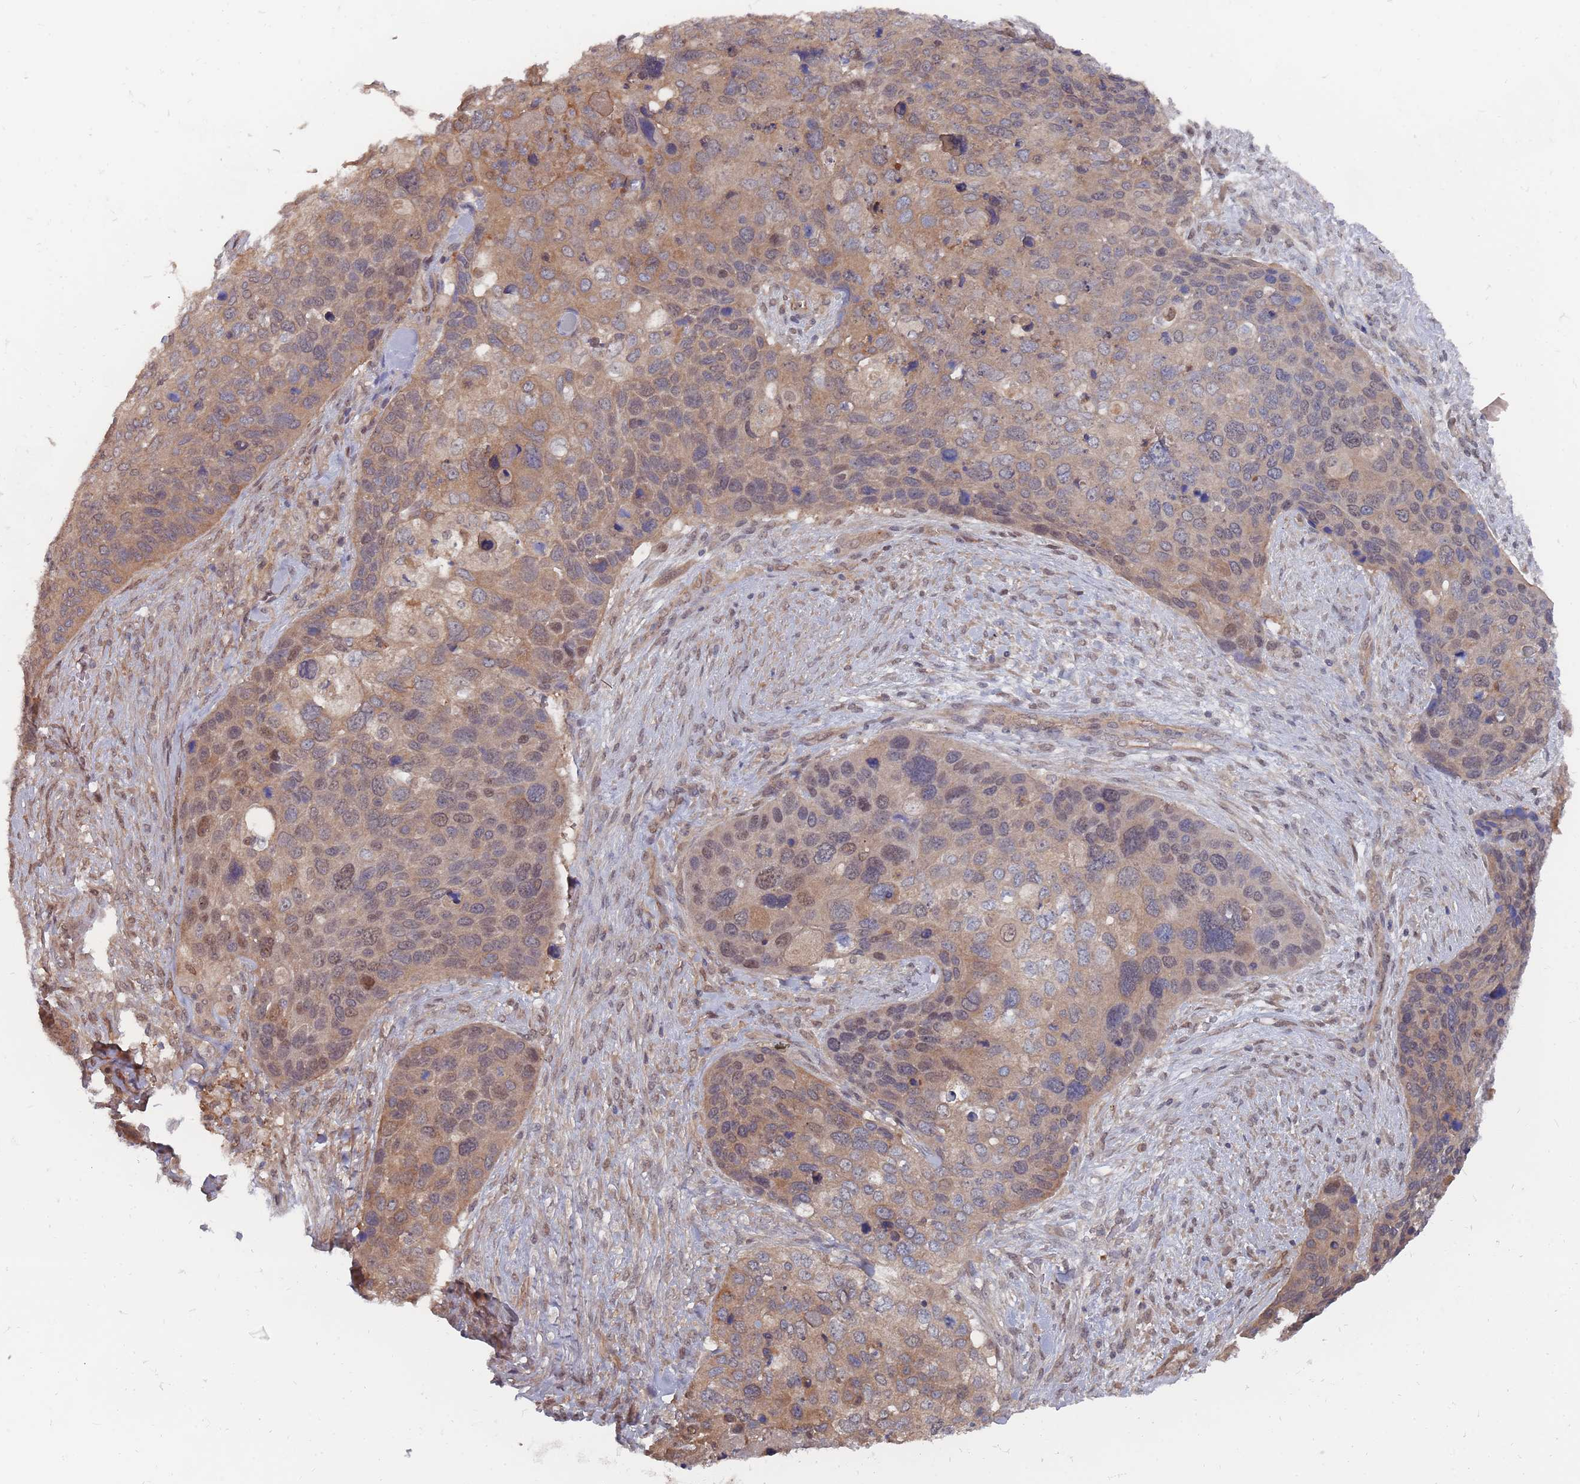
{"staining": {"intensity": "moderate", "quantity": "25%-75%", "location": "cytoplasmic/membranous,nuclear"}, "tissue": "skin cancer", "cell_type": "Tumor cells", "image_type": "cancer", "snomed": [{"axis": "morphology", "description": "Basal cell carcinoma"}, {"axis": "topography", "description": "Skin"}], "caption": "Protein expression analysis of skin cancer (basal cell carcinoma) reveals moderate cytoplasmic/membranous and nuclear positivity in approximately 25%-75% of tumor cells. Using DAB (3,3'-diaminobenzidine) (brown) and hematoxylin (blue) stains, captured at high magnification using brightfield microscopy.", "gene": "NKD1", "patient": {"sex": "female", "age": 74}}